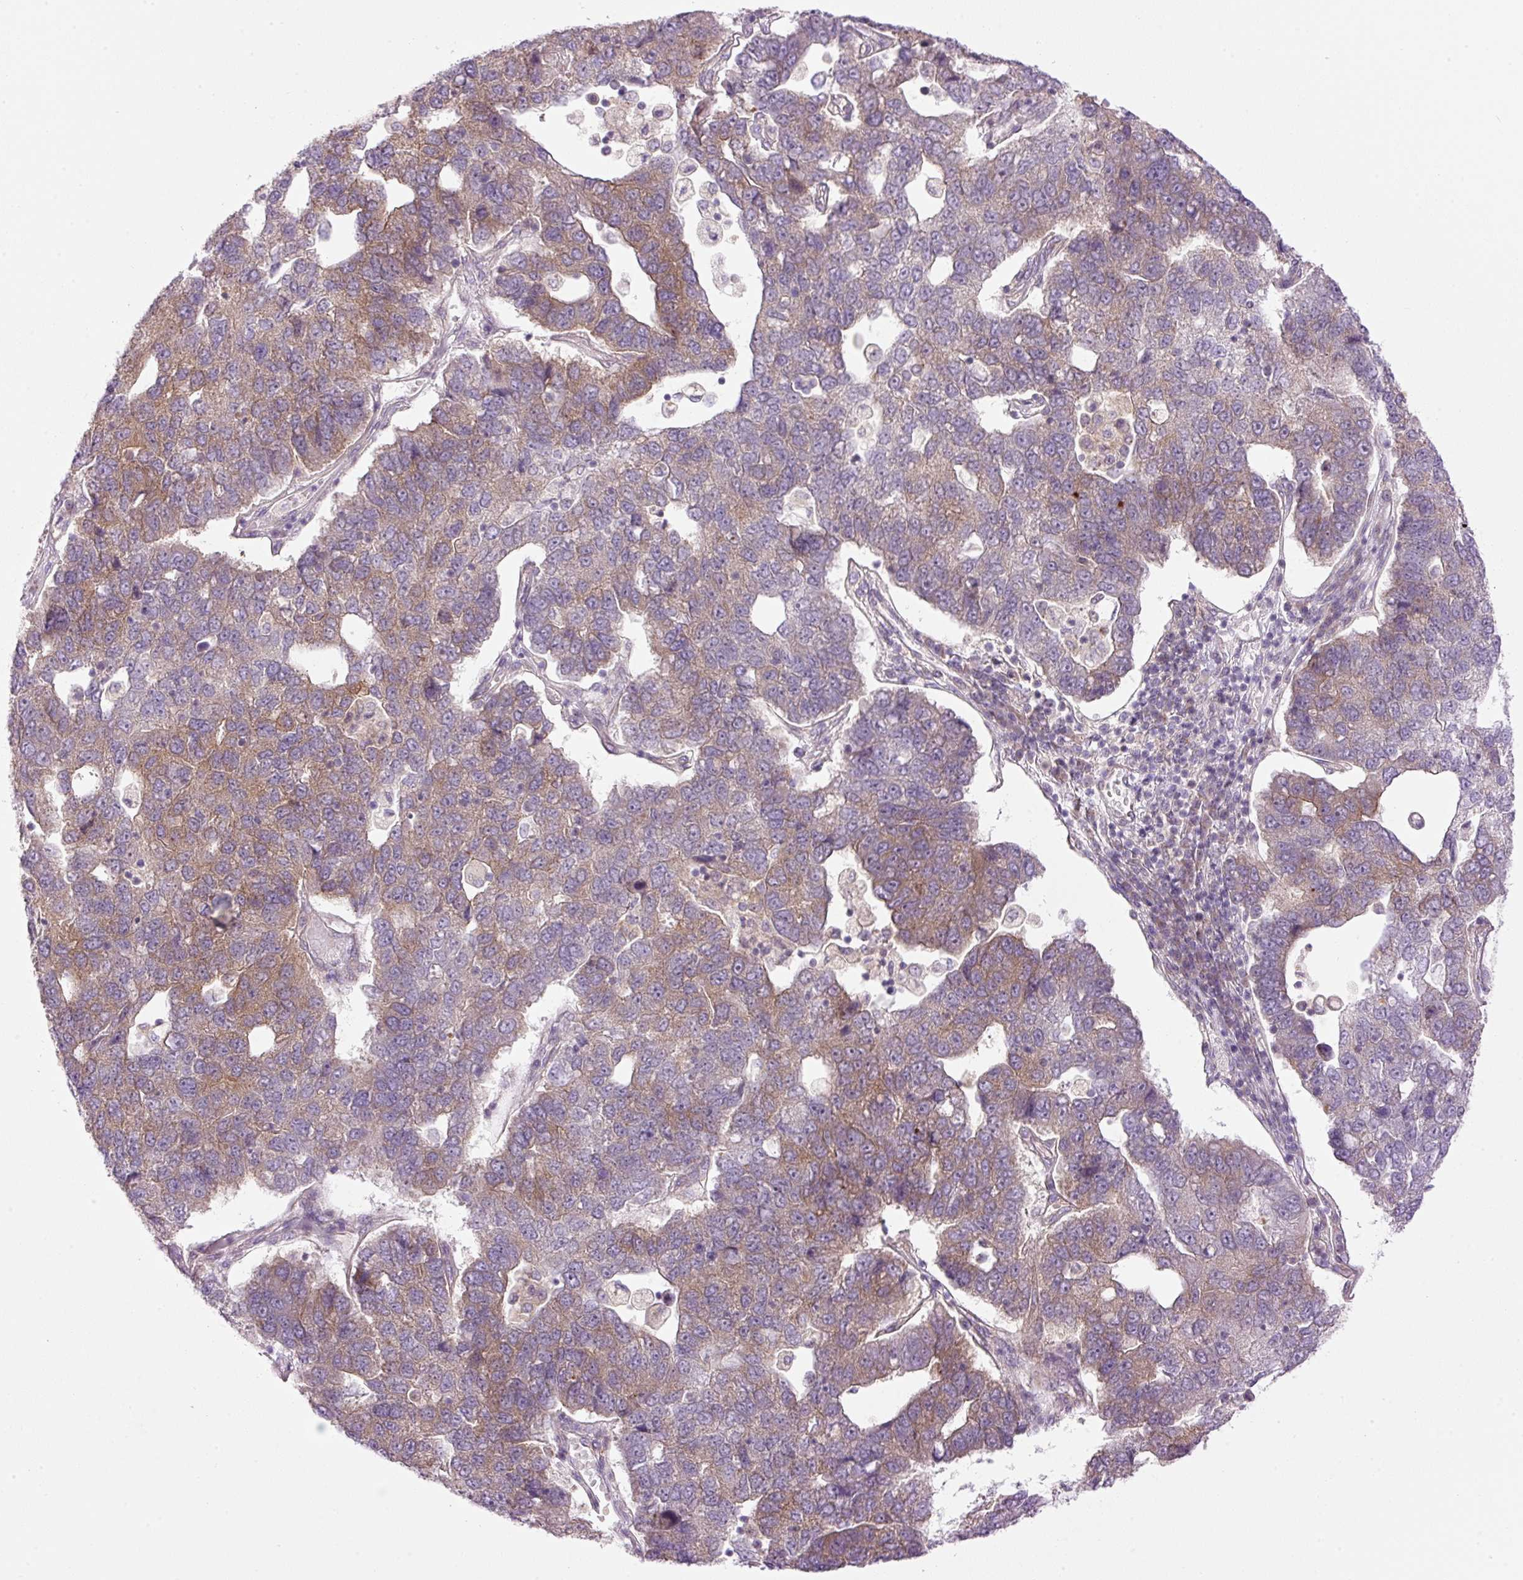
{"staining": {"intensity": "moderate", "quantity": "25%-75%", "location": "cytoplasmic/membranous"}, "tissue": "pancreatic cancer", "cell_type": "Tumor cells", "image_type": "cancer", "snomed": [{"axis": "morphology", "description": "Adenocarcinoma, NOS"}, {"axis": "topography", "description": "Pancreas"}], "caption": "A histopathology image showing moderate cytoplasmic/membranous positivity in approximately 25%-75% of tumor cells in pancreatic cancer (adenocarcinoma), as visualized by brown immunohistochemical staining.", "gene": "MZT2B", "patient": {"sex": "female", "age": 61}}